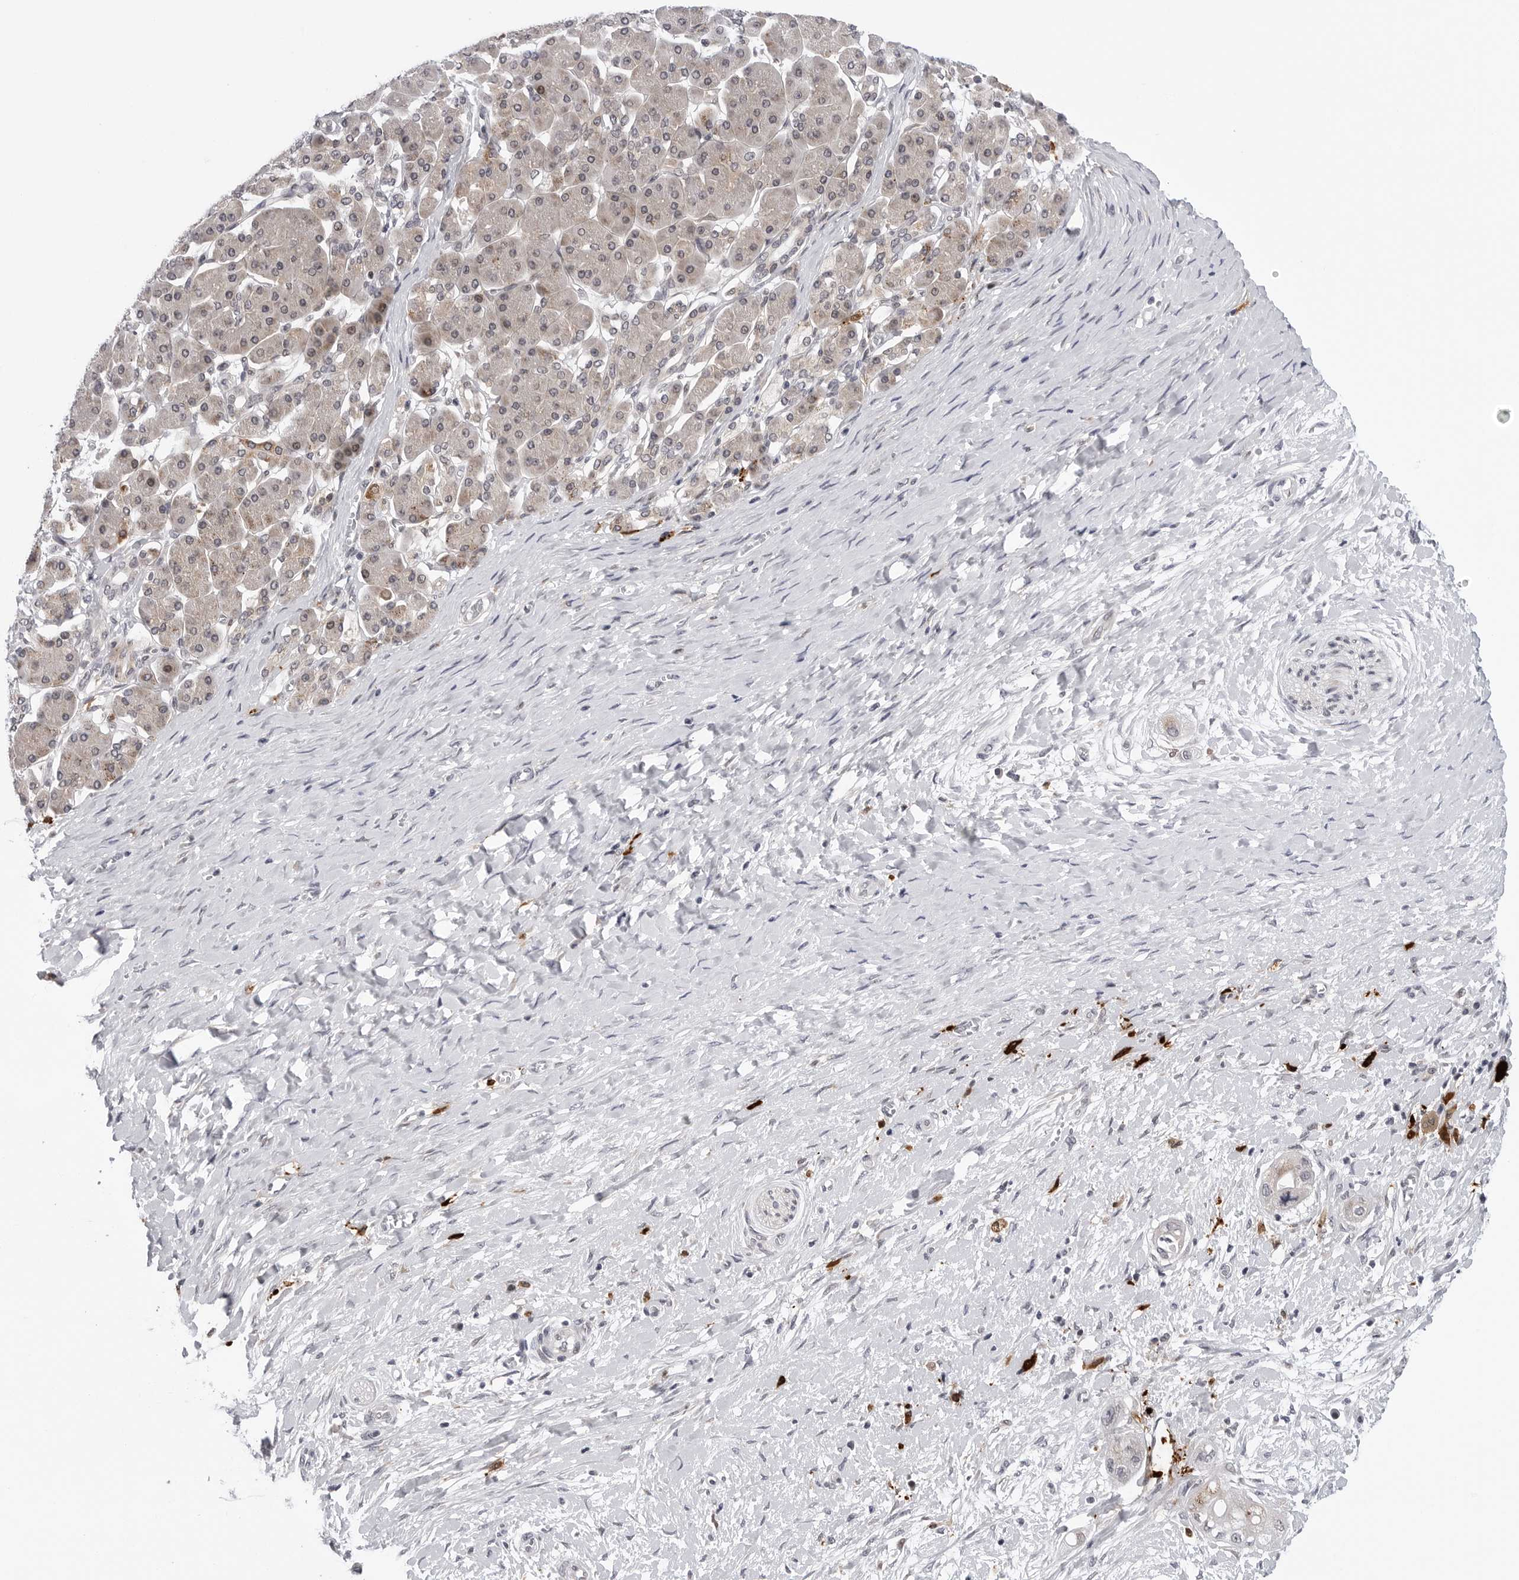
{"staining": {"intensity": "negative", "quantity": "none", "location": "none"}, "tissue": "pancreatic cancer", "cell_type": "Tumor cells", "image_type": "cancer", "snomed": [{"axis": "morphology", "description": "Adenocarcinoma, NOS"}, {"axis": "topography", "description": "Pancreas"}], "caption": "Immunohistochemistry histopathology image of neoplastic tissue: adenocarcinoma (pancreatic) stained with DAB displays no significant protein positivity in tumor cells.", "gene": "CDK20", "patient": {"sex": "male", "age": 58}}